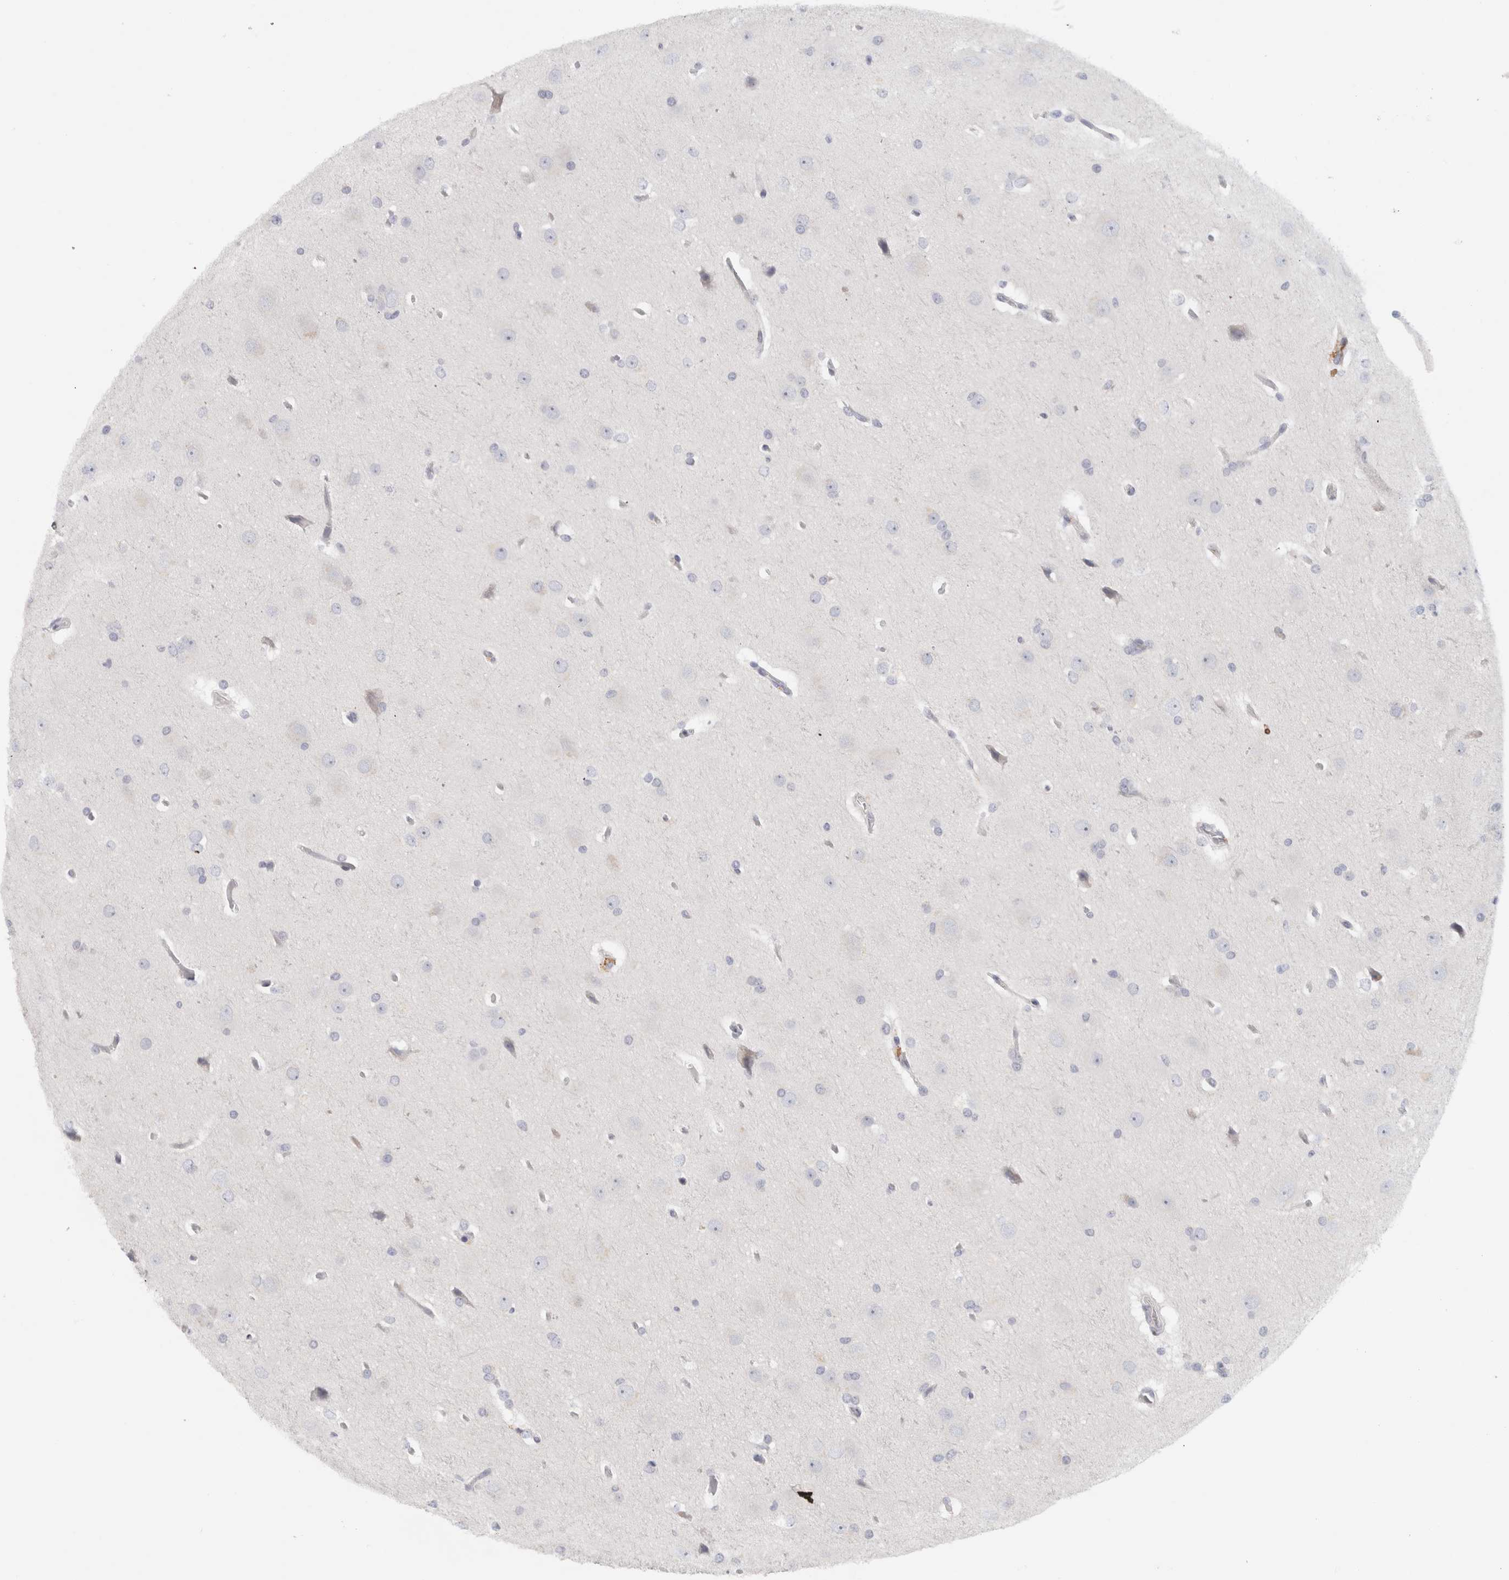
{"staining": {"intensity": "negative", "quantity": "none", "location": "none"}, "tissue": "glioma", "cell_type": "Tumor cells", "image_type": "cancer", "snomed": [{"axis": "morphology", "description": "Glioma, malignant, Low grade"}, {"axis": "topography", "description": "Brain"}], "caption": "Immunohistochemistry (IHC) micrograph of human glioma stained for a protein (brown), which displays no staining in tumor cells. Brightfield microscopy of IHC stained with DAB (brown) and hematoxylin (blue), captured at high magnification.", "gene": "STK31", "patient": {"sex": "female", "age": 37}}